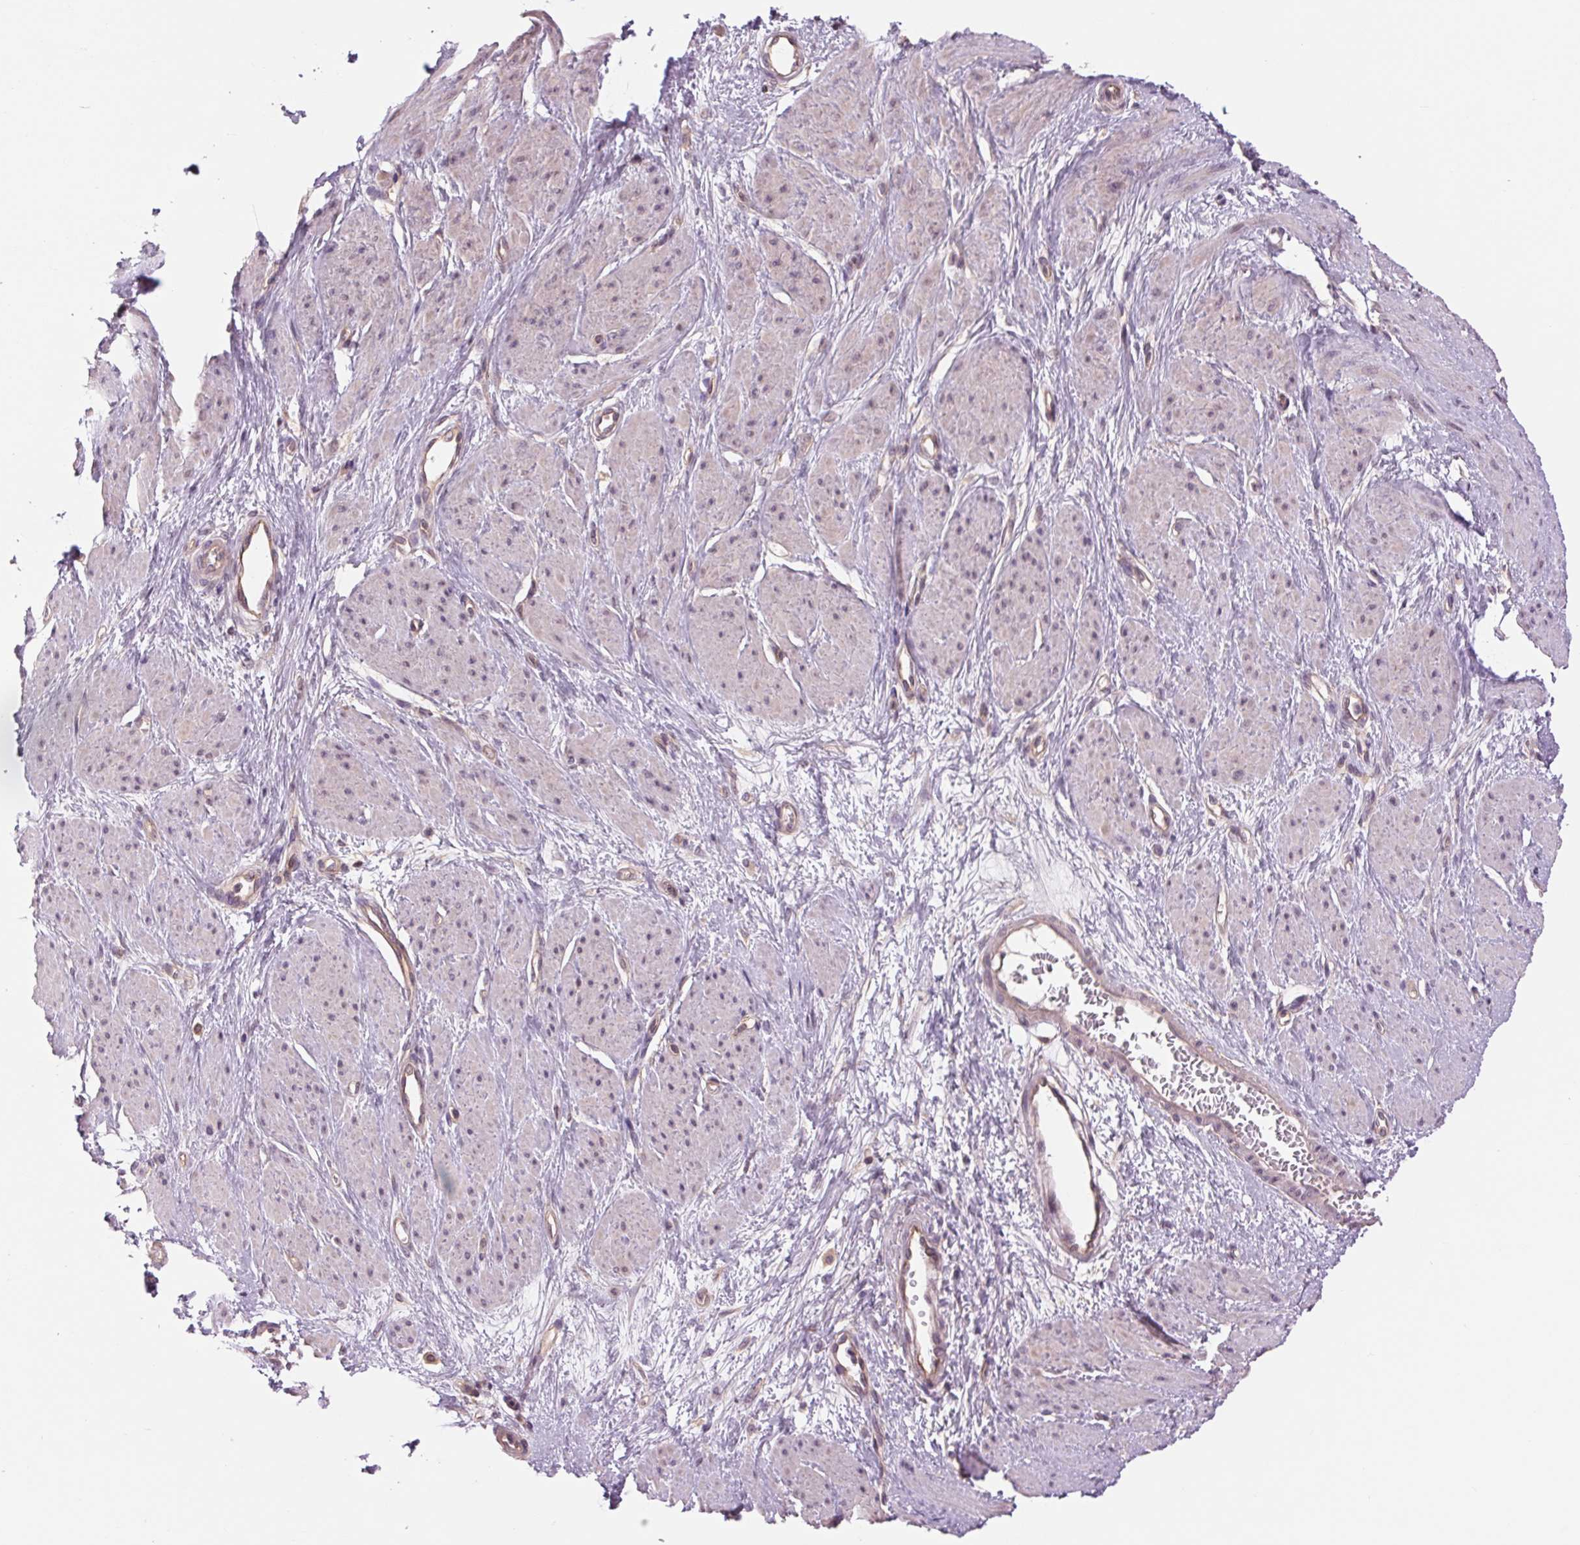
{"staining": {"intensity": "negative", "quantity": "none", "location": "none"}, "tissue": "smooth muscle", "cell_type": "Smooth muscle cells", "image_type": "normal", "snomed": [{"axis": "morphology", "description": "Normal tissue, NOS"}, {"axis": "topography", "description": "Smooth muscle"}, {"axis": "topography", "description": "Uterus"}], "caption": "Smooth muscle cells show no significant expression in normal smooth muscle.", "gene": "SH3RF2", "patient": {"sex": "female", "age": 39}}